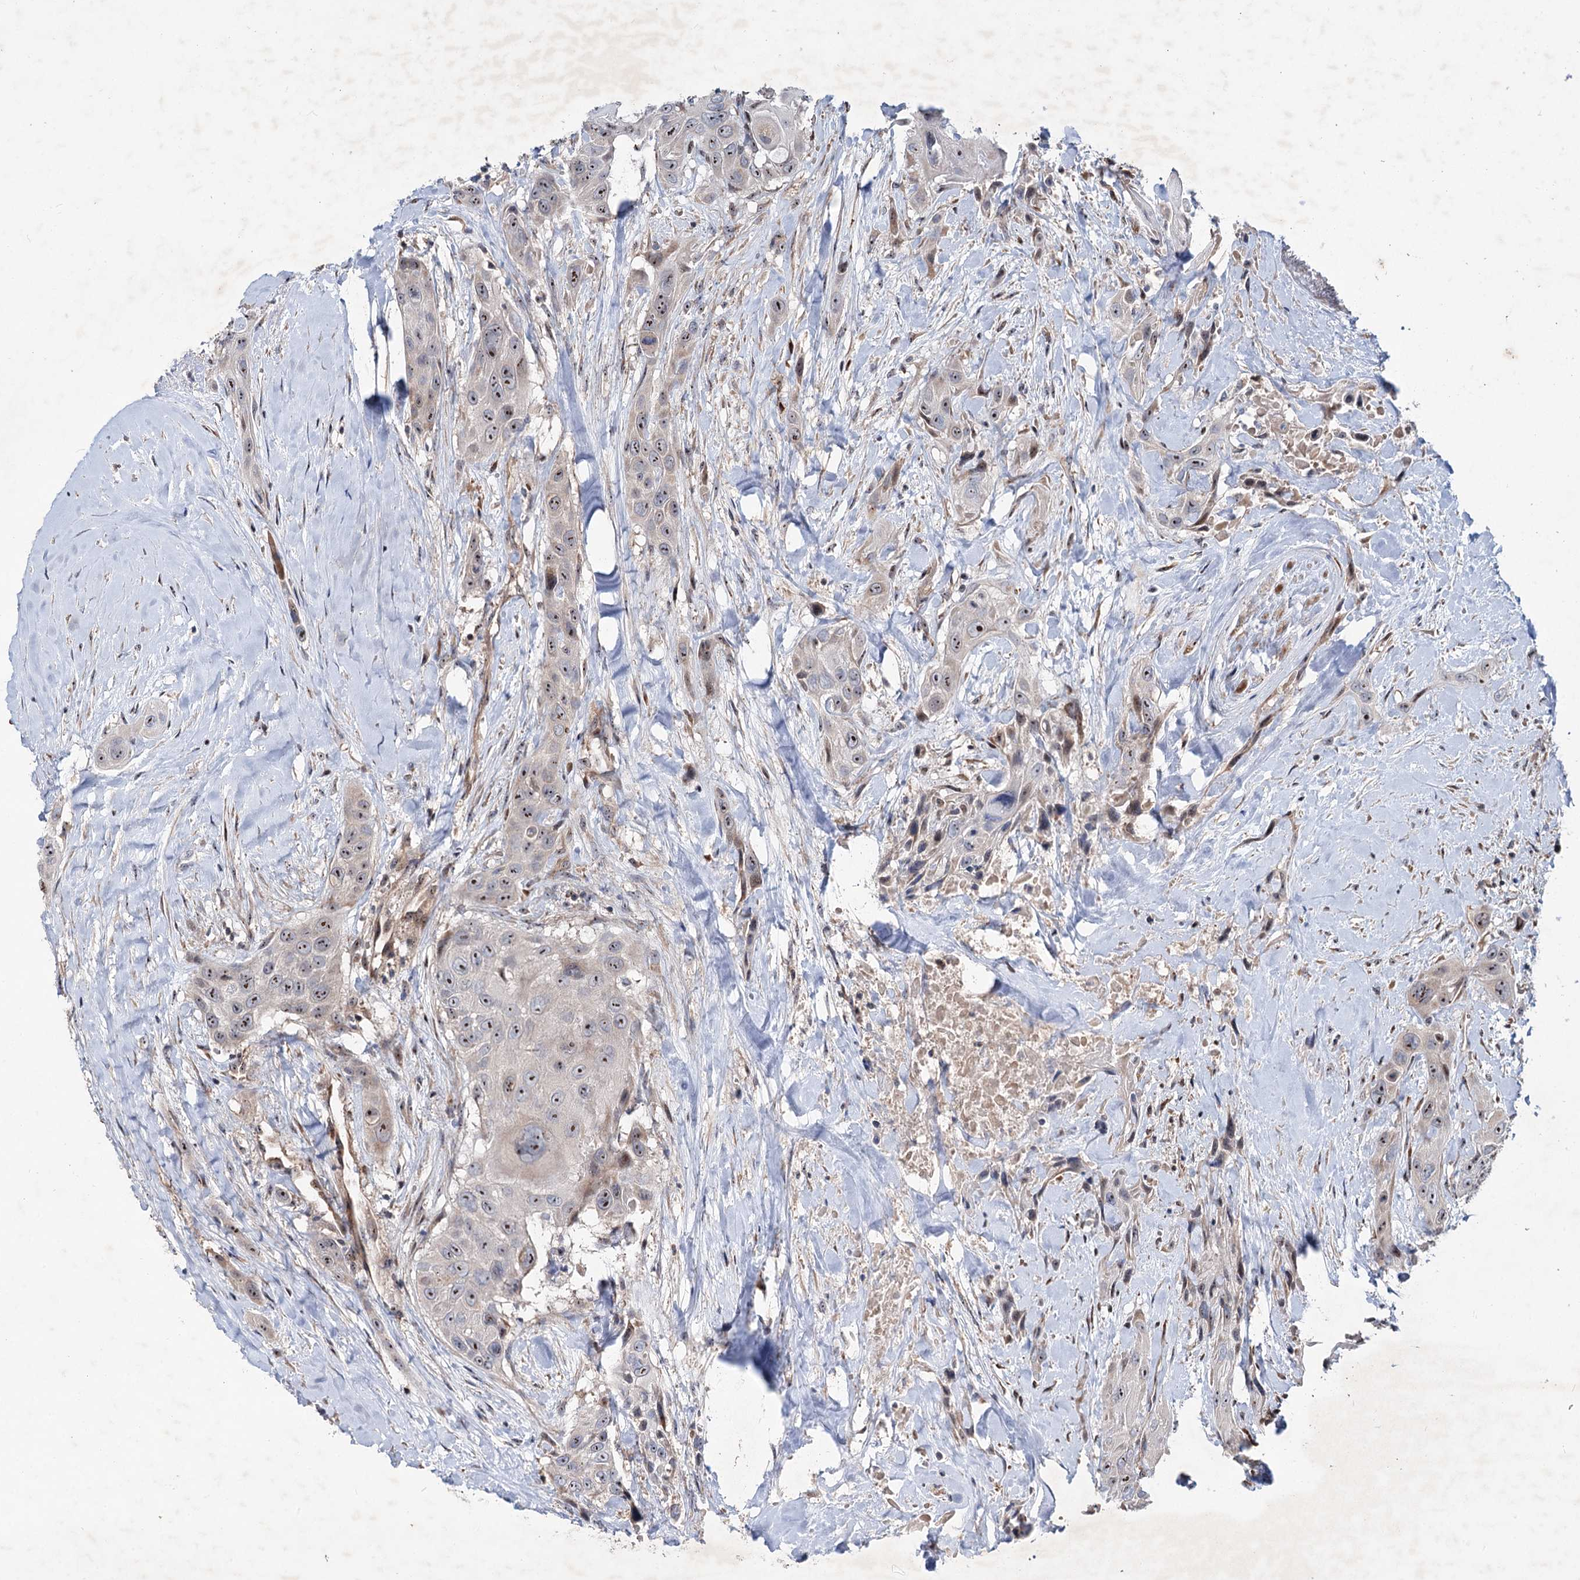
{"staining": {"intensity": "moderate", "quantity": ">75%", "location": "nuclear"}, "tissue": "head and neck cancer", "cell_type": "Tumor cells", "image_type": "cancer", "snomed": [{"axis": "morphology", "description": "Squamous cell carcinoma, NOS"}, {"axis": "topography", "description": "Head-Neck"}], "caption": "Protein expression analysis of squamous cell carcinoma (head and neck) shows moderate nuclear staining in approximately >75% of tumor cells.", "gene": "PTDSS2", "patient": {"sex": "male", "age": 81}}